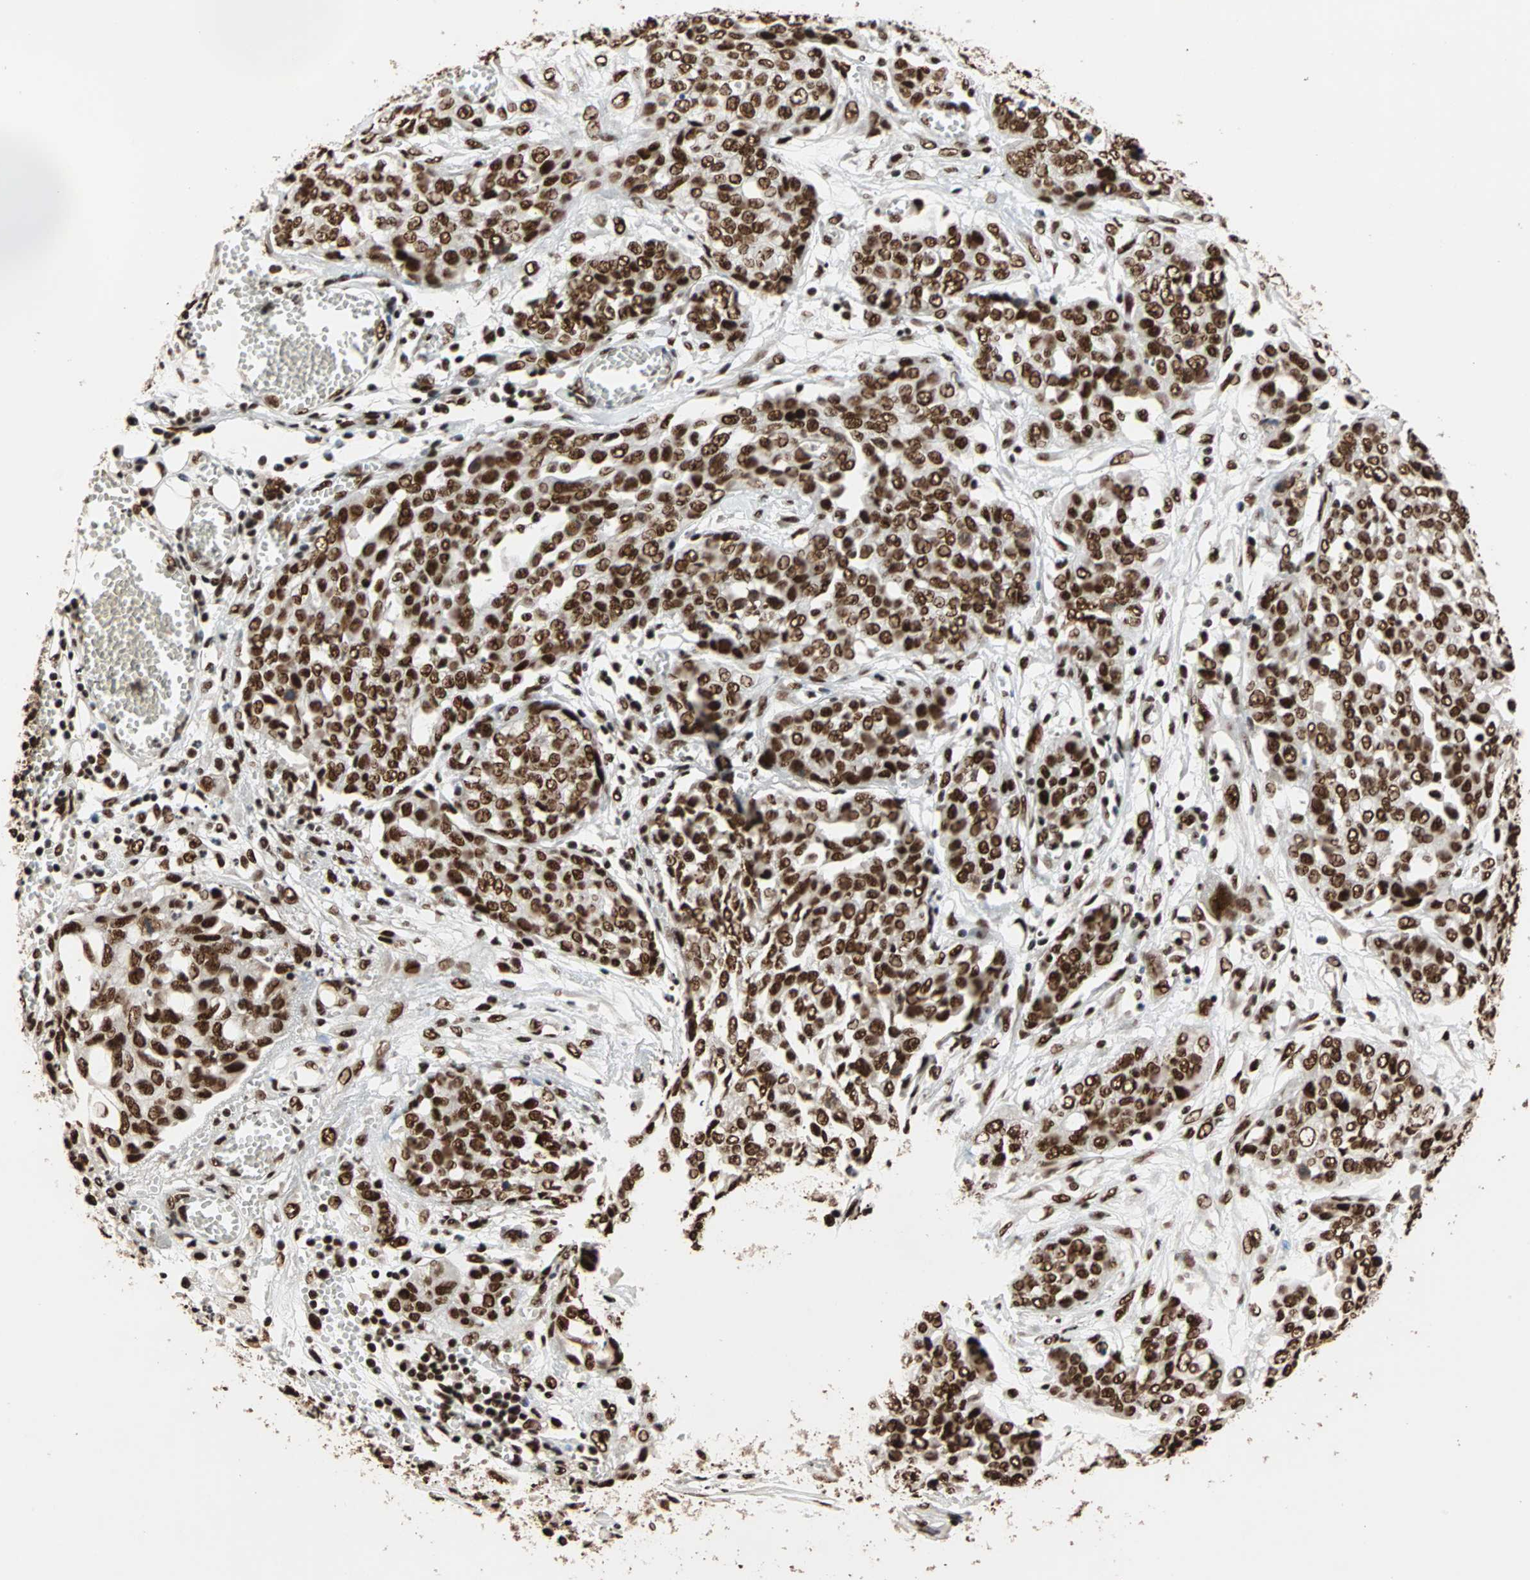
{"staining": {"intensity": "strong", "quantity": ">75%", "location": "nuclear"}, "tissue": "ovarian cancer", "cell_type": "Tumor cells", "image_type": "cancer", "snomed": [{"axis": "morphology", "description": "Cystadenocarcinoma, serous, NOS"}, {"axis": "topography", "description": "Soft tissue"}, {"axis": "topography", "description": "Ovary"}], "caption": "Protein staining exhibits strong nuclear expression in approximately >75% of tumor cells in ovarian cancer (serous cystadenocarcinoma).", "gene": "ILF2", "patient": {"sex": "female", "age": 57}}